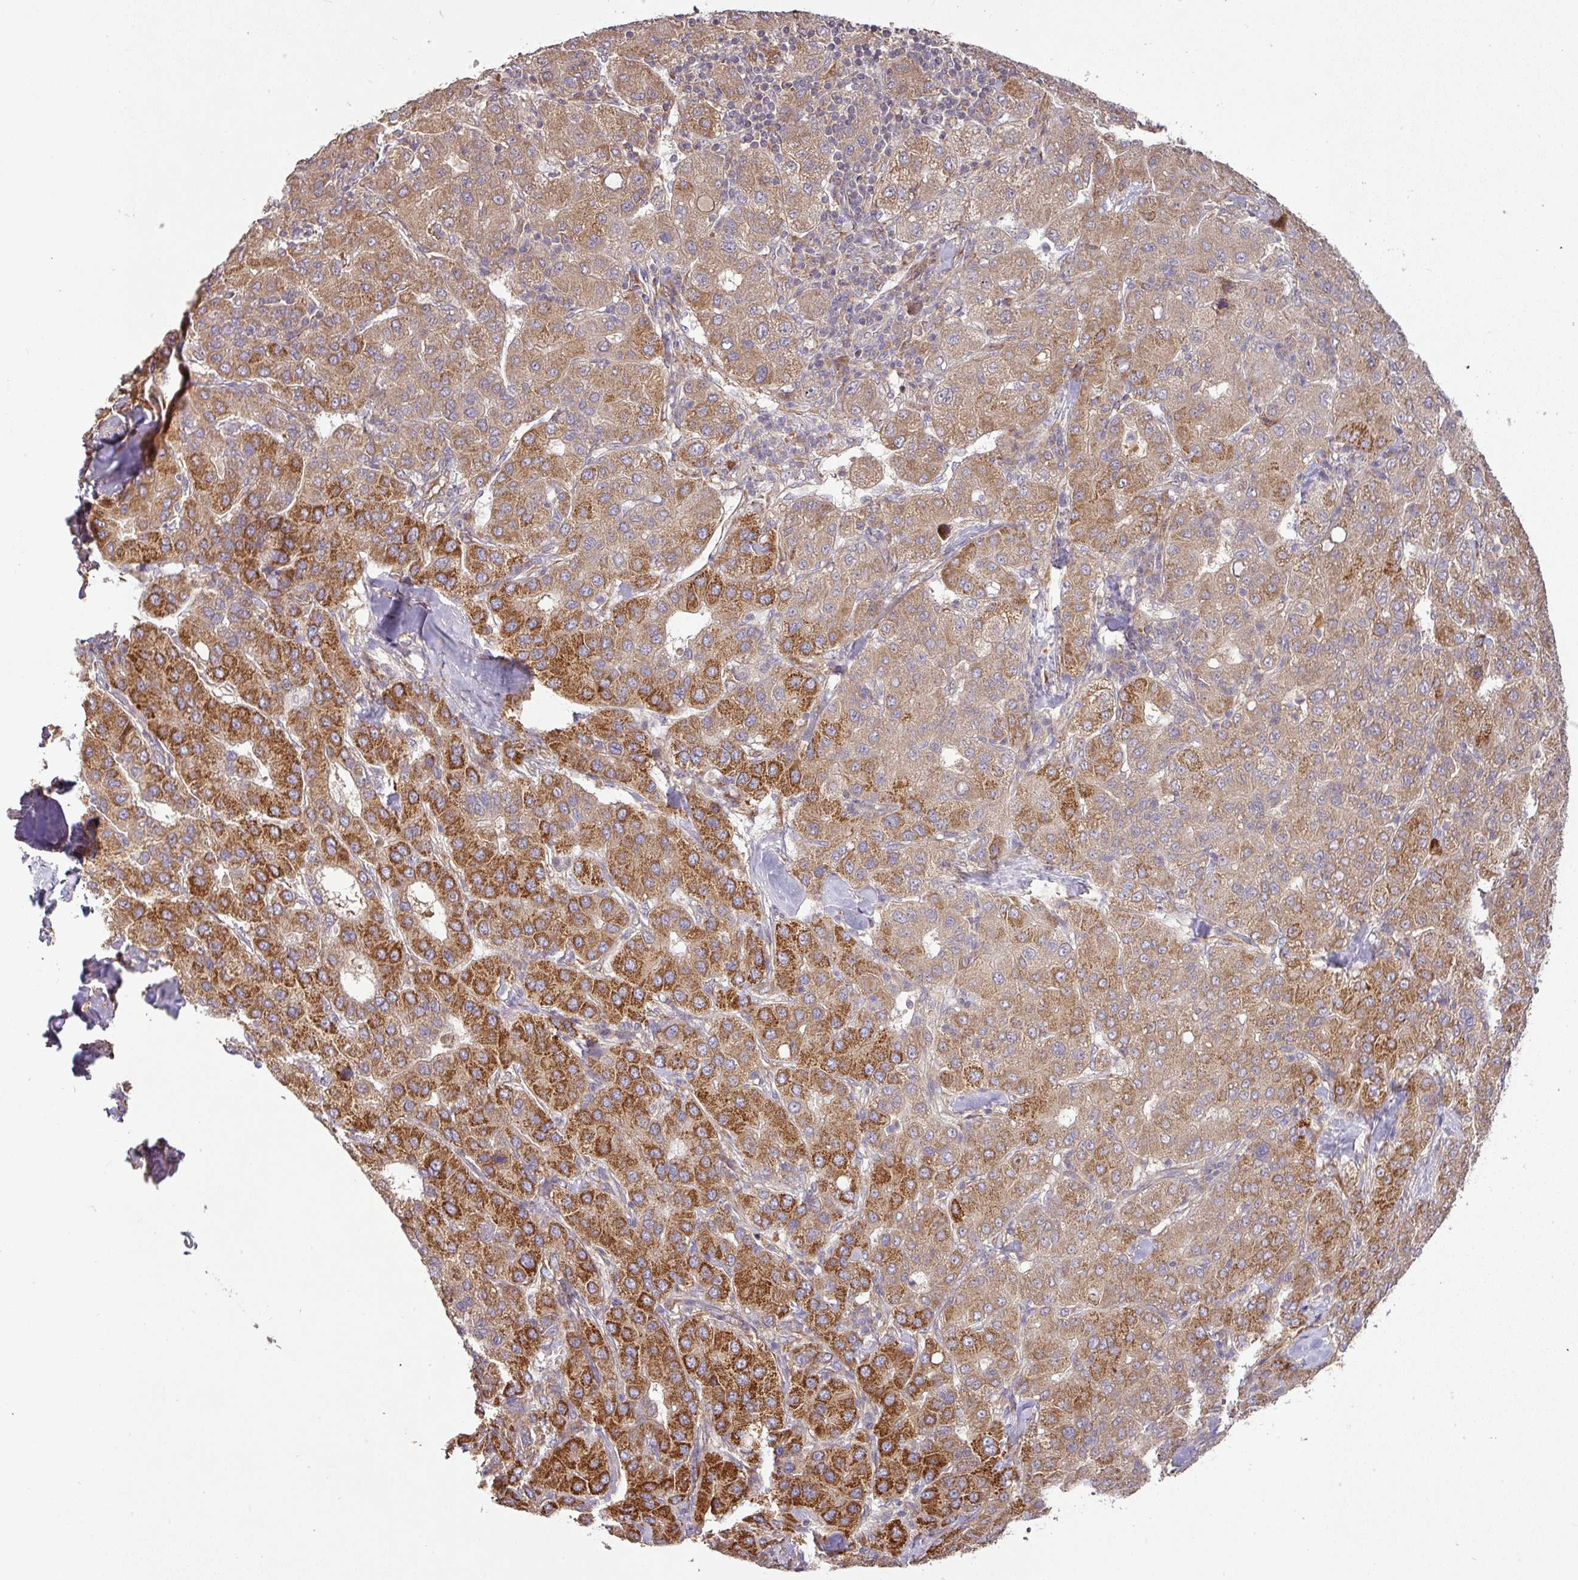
{"staining": {"intensity": "moderate", "quantity": ">75%", "location": "cytoplasmic/membranous"}, "tissue": "liver cancer", "cell_type": "Tumor cells", "image_type": "cancer", "snomed": [{"axis": "morphology", "description": "Carcinoma, Hepatocellular, NOS"}, {"axis": "topography", "description": "Liver"}], "caption": "Liver cancer stained with a brown dye displays moderate cytoplasmic/membranous positive staining in about >75% of tumor cells.", "gene": "GALP", "patient": {"sex": "male", "age": 65}}